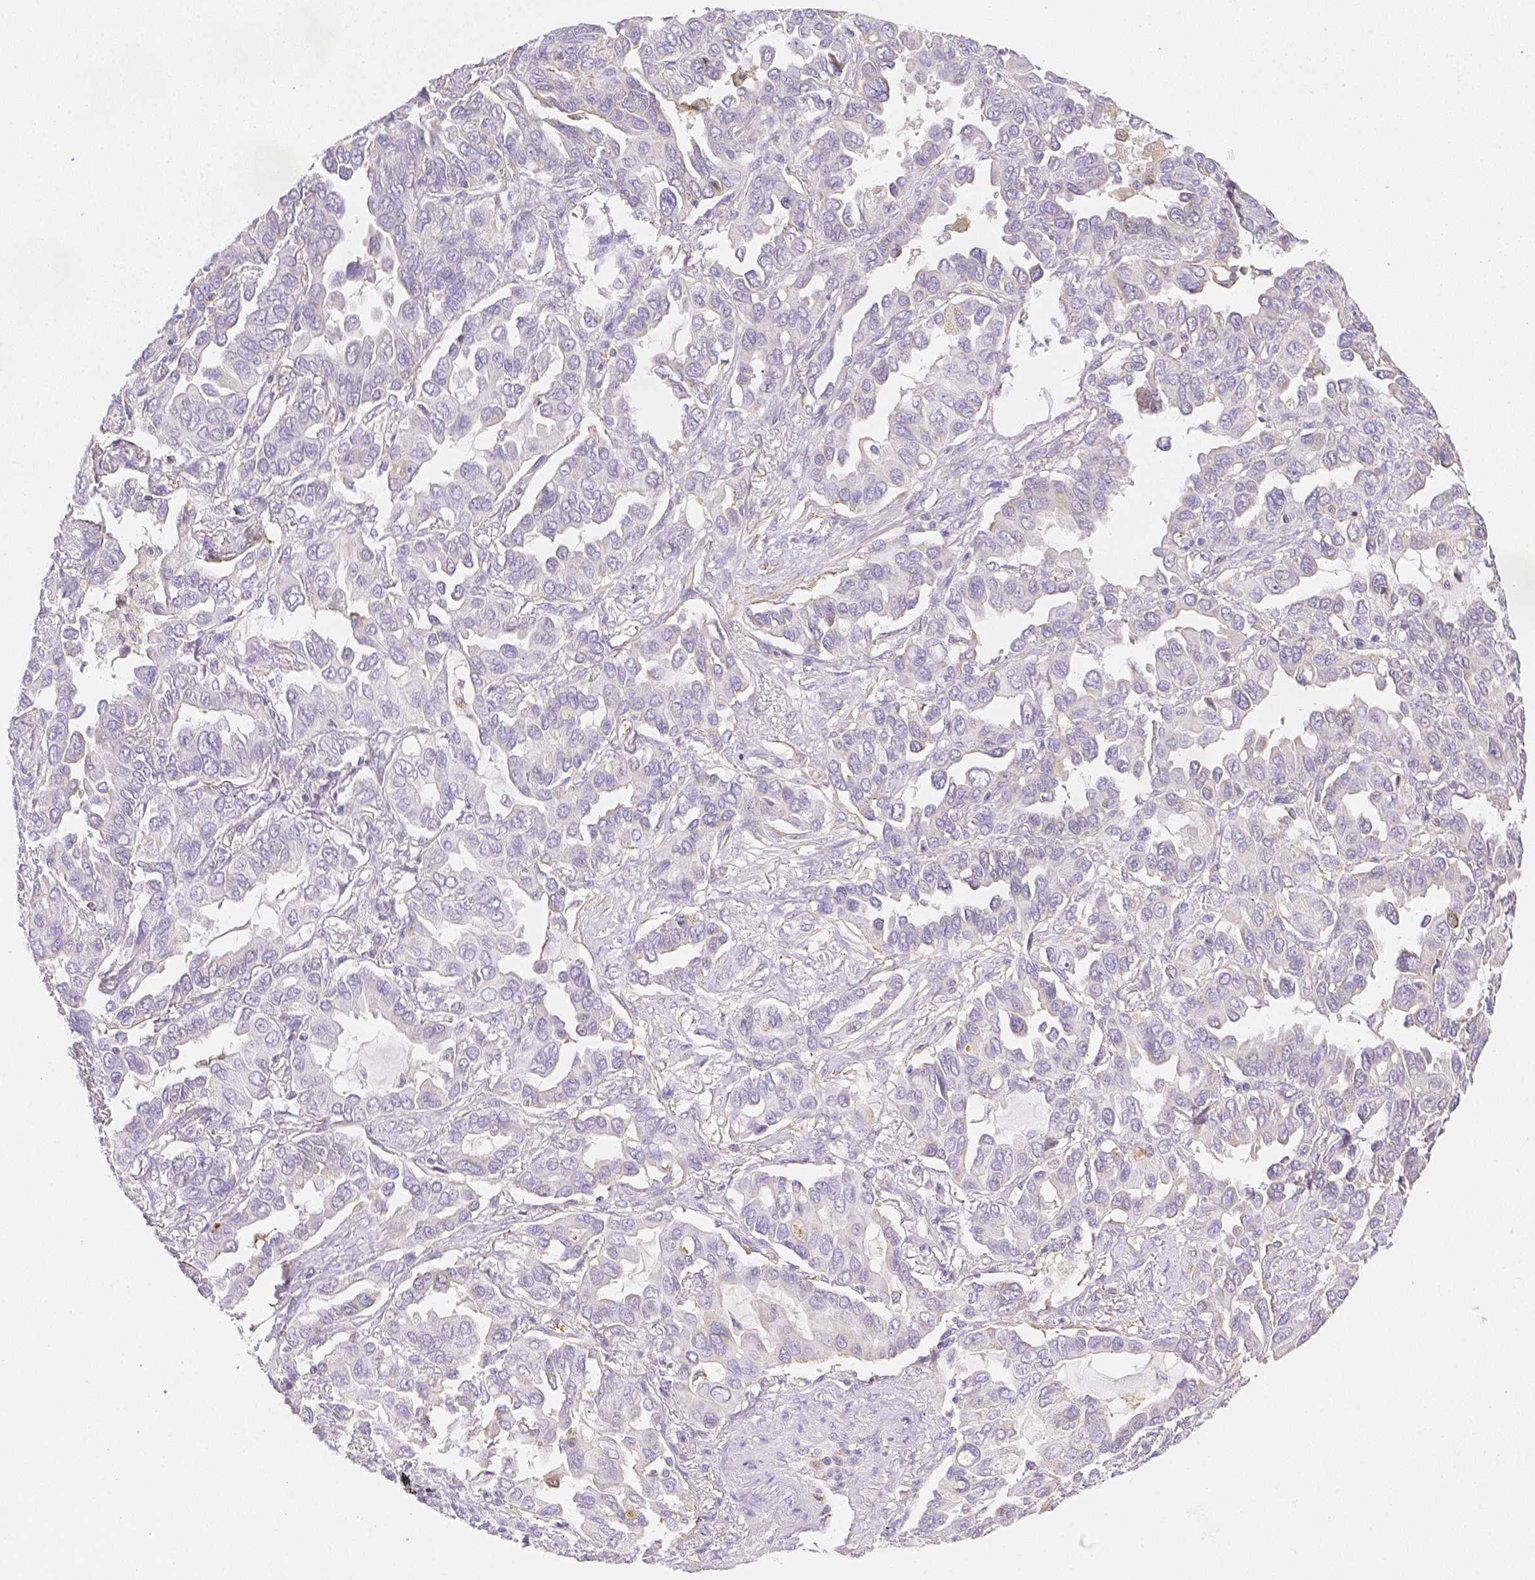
{"staining": {"intensity": "negative", "quantity": "none", "location": "none"}, "tissue": "lung cancer", "cell_type": "Tumor cells", "image_type": "cancer", "snomed": [{"axis": "morphology", "description": "Adenocarcinoma, NOS"}, {"axis": "topography", "description": "Lung"}], "caption": "Tumor cells are negative for brown protein staining in lung cancer.", "gene": "ASAH2", "patient": {"sex": "male", "age": 64}}